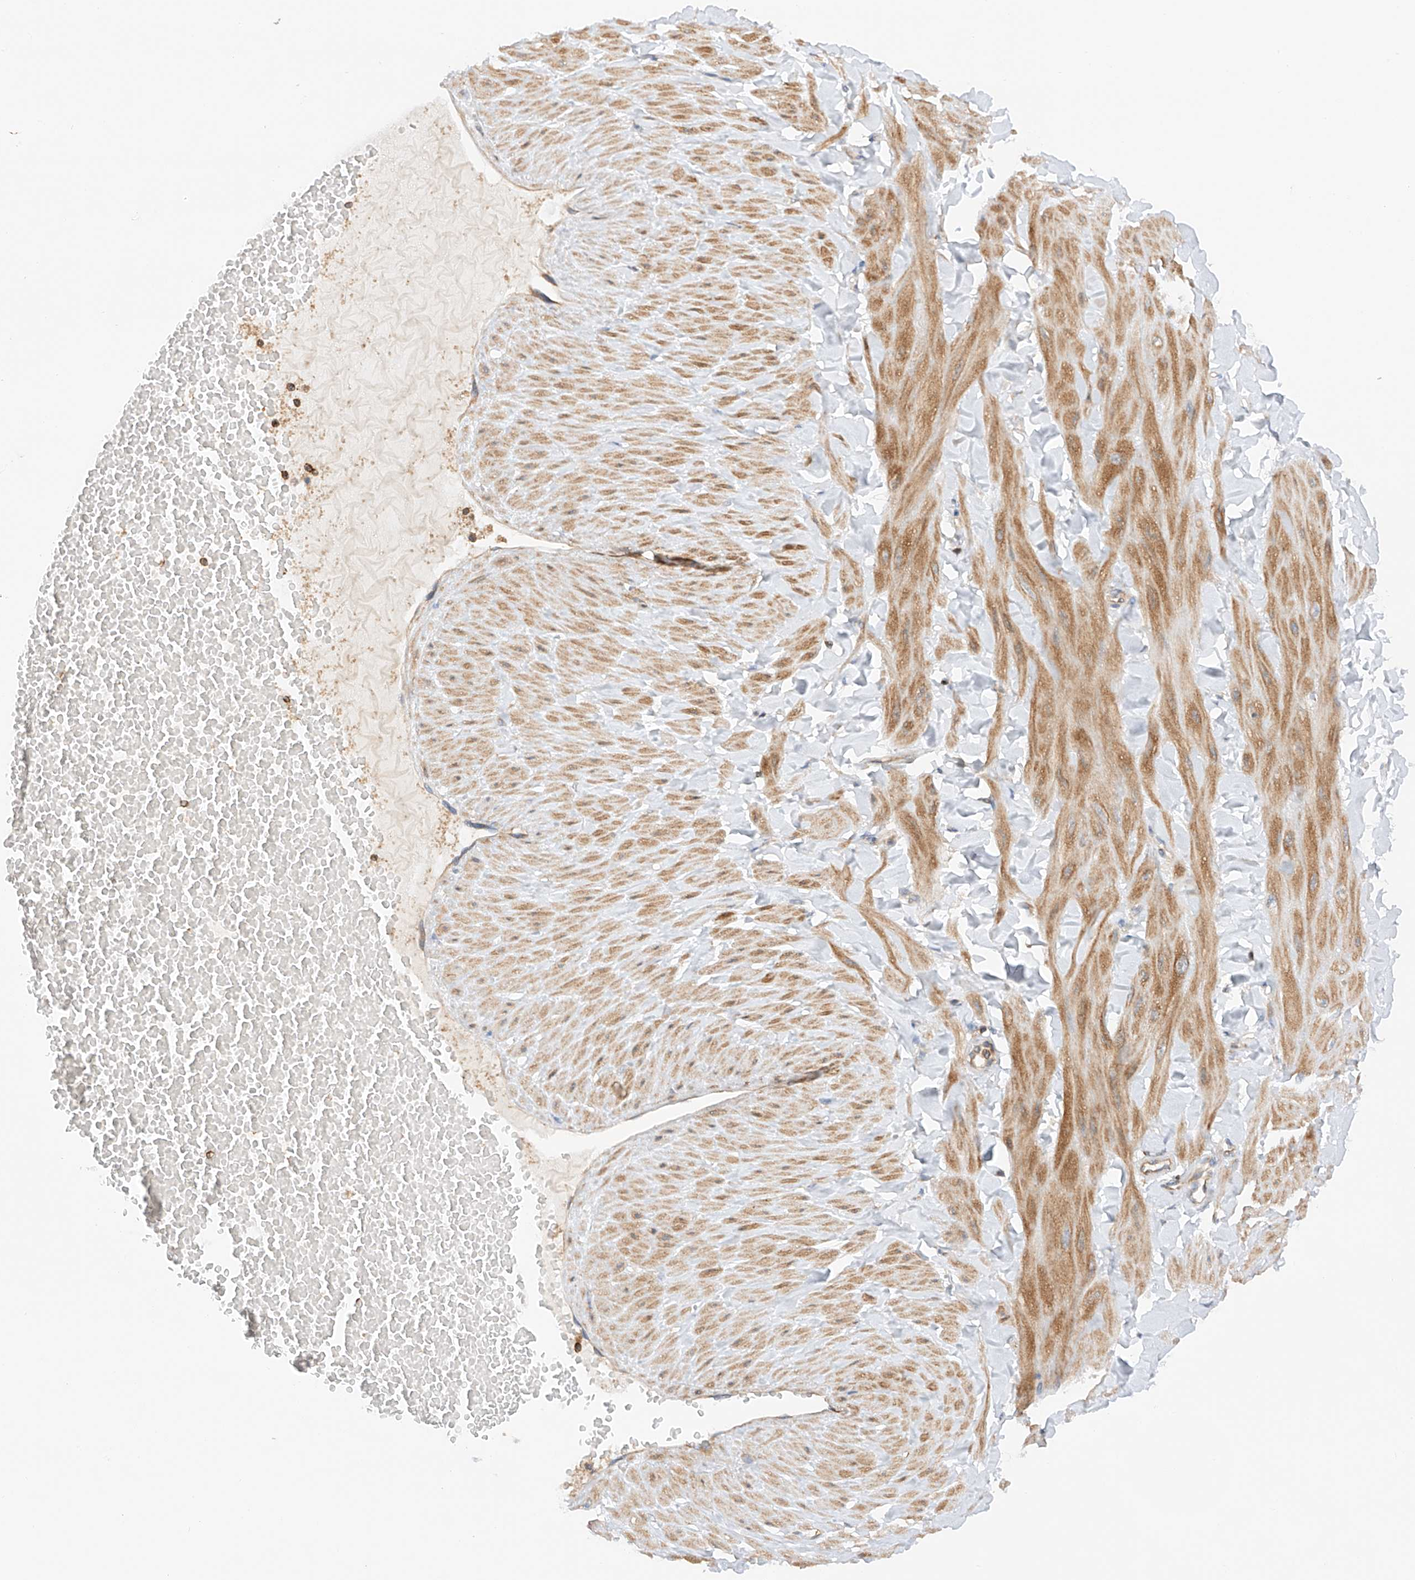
{"staining": {"intensity": "weak", "quantity": "25%-75%", "location": "cytoplasmic/membranous"}, "tissue": "adipose tissue", "cell_type": "Adipocytes", "image_type": "normal", "snomed": [{"axis": "morphology", "description": "Normal tissue, NOS"}, {"axis": "topography", "description": "Adipose tissue"}, {"axis": "topography", "description": "Vascular tissue"}, {"axis": "topography", "description": "Peripheral nerve tissue"}], "caption": "Immunohistochemical staining of benign human adipose tissue demonstrates low levels of weak cytoplasmic/membranous expression in about 25%-75% of adipocytes. The staining is performed using DAB (3,3'-diaminobenzidine) brown chromogen to label protein expression. The nuclei are counter-stained blue using hematoxylin.", "gene": "MFN2", "patient": {"sex": "male", "age": 25}}